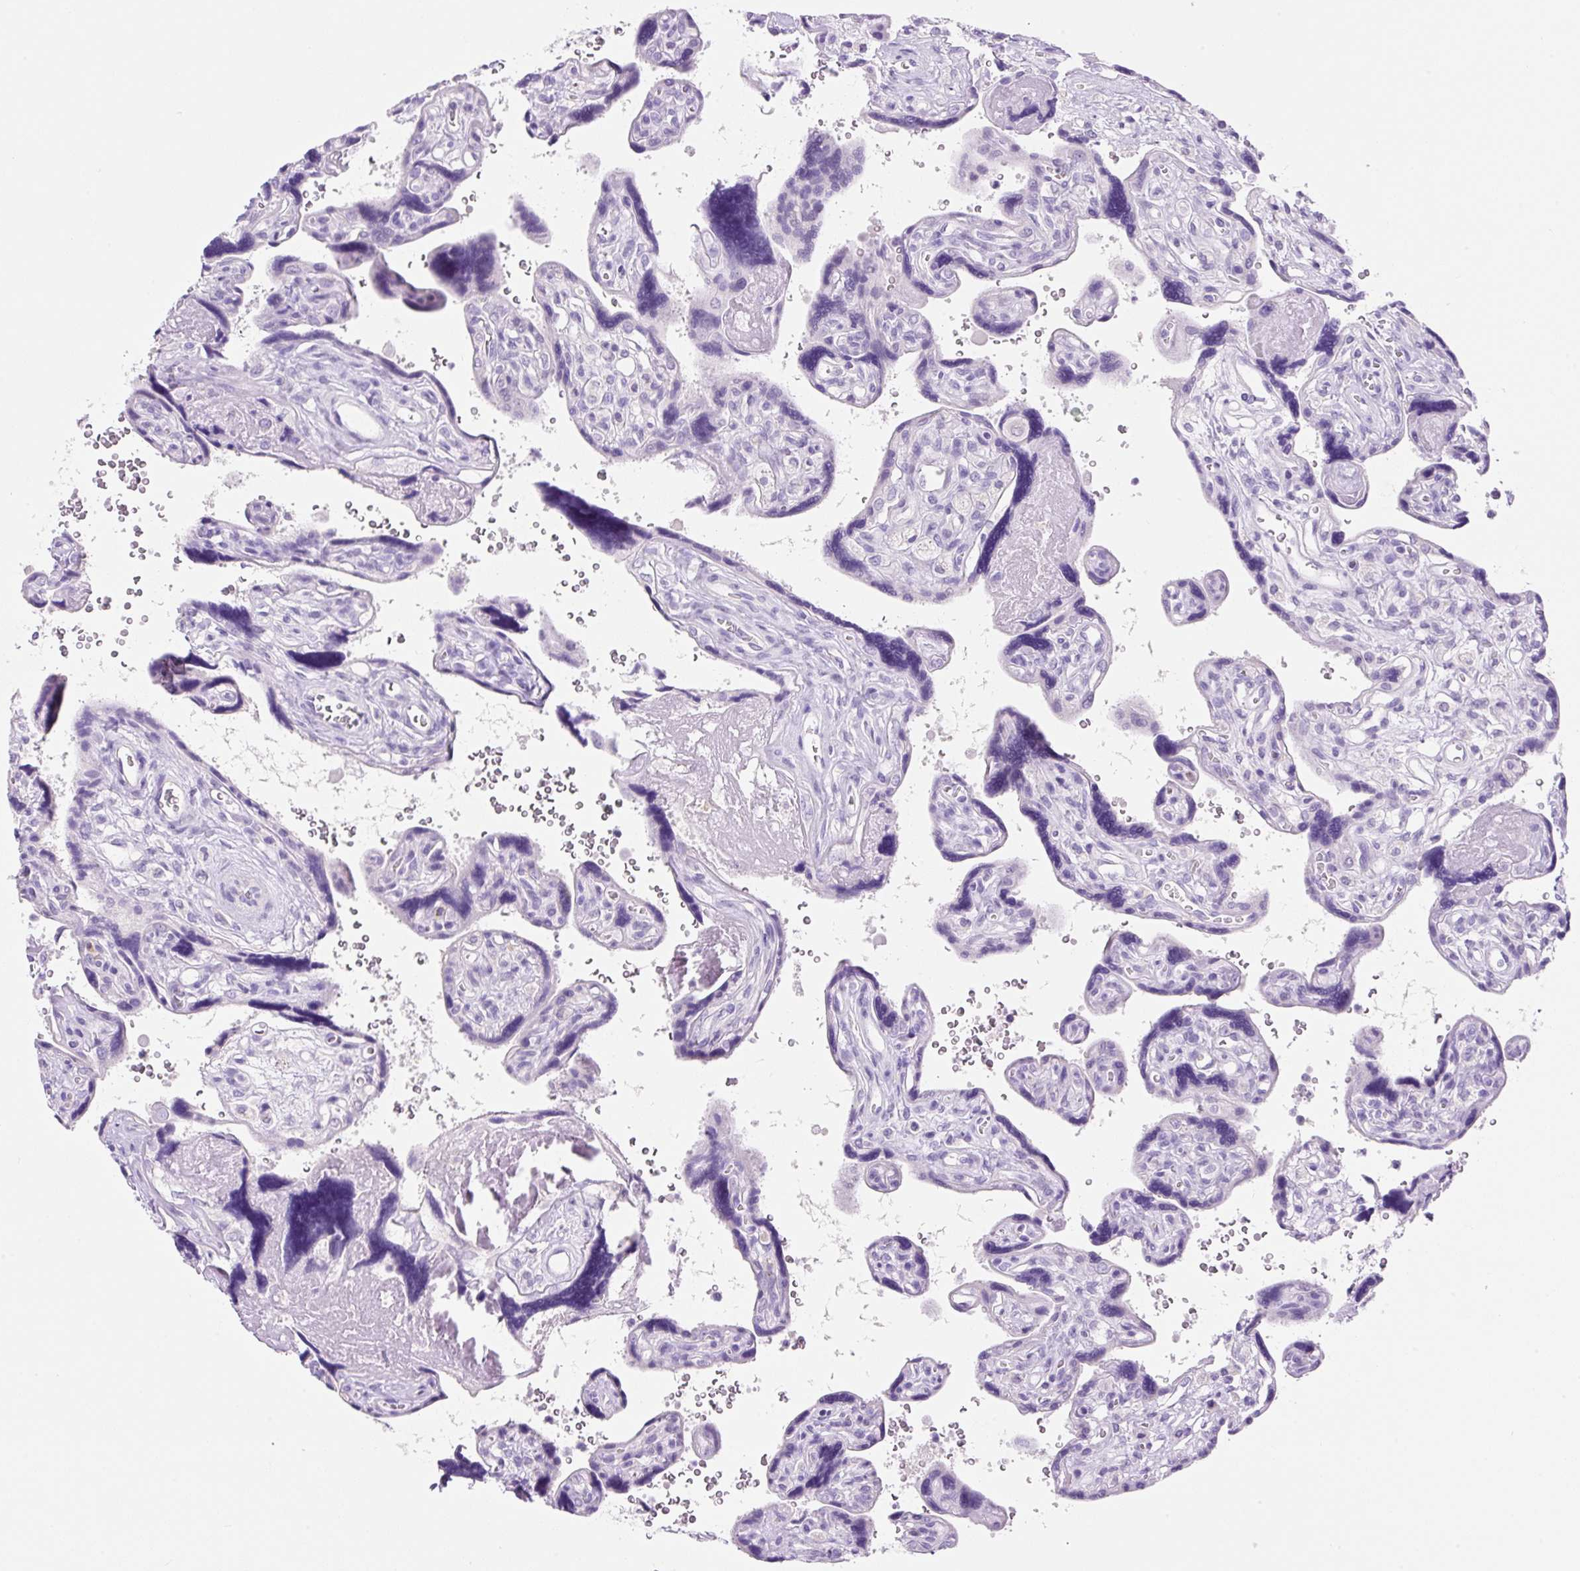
{"staining": {"intensity": "negative", "quantity": "none", "location": "none"}, "tissue": "placenta", "cell_type": "Trophoblastic cells", "image_type": "normal", "snomed": [{"axis": "morphology", "description": "Normal tissue, NOS"}, {"axis": "topography", "description": "Placenta"}], "caption": "The photomicrograph demonstrates no significant expression in trophoblastic cells of placenta. (DAB (3,3'-diaminobenzidine) immunohistochemistry (IHC) visualized using brightfield microscopy, high magnification).", "gene": "NDST3", "patient": {"sex": "female", "age": 39}}